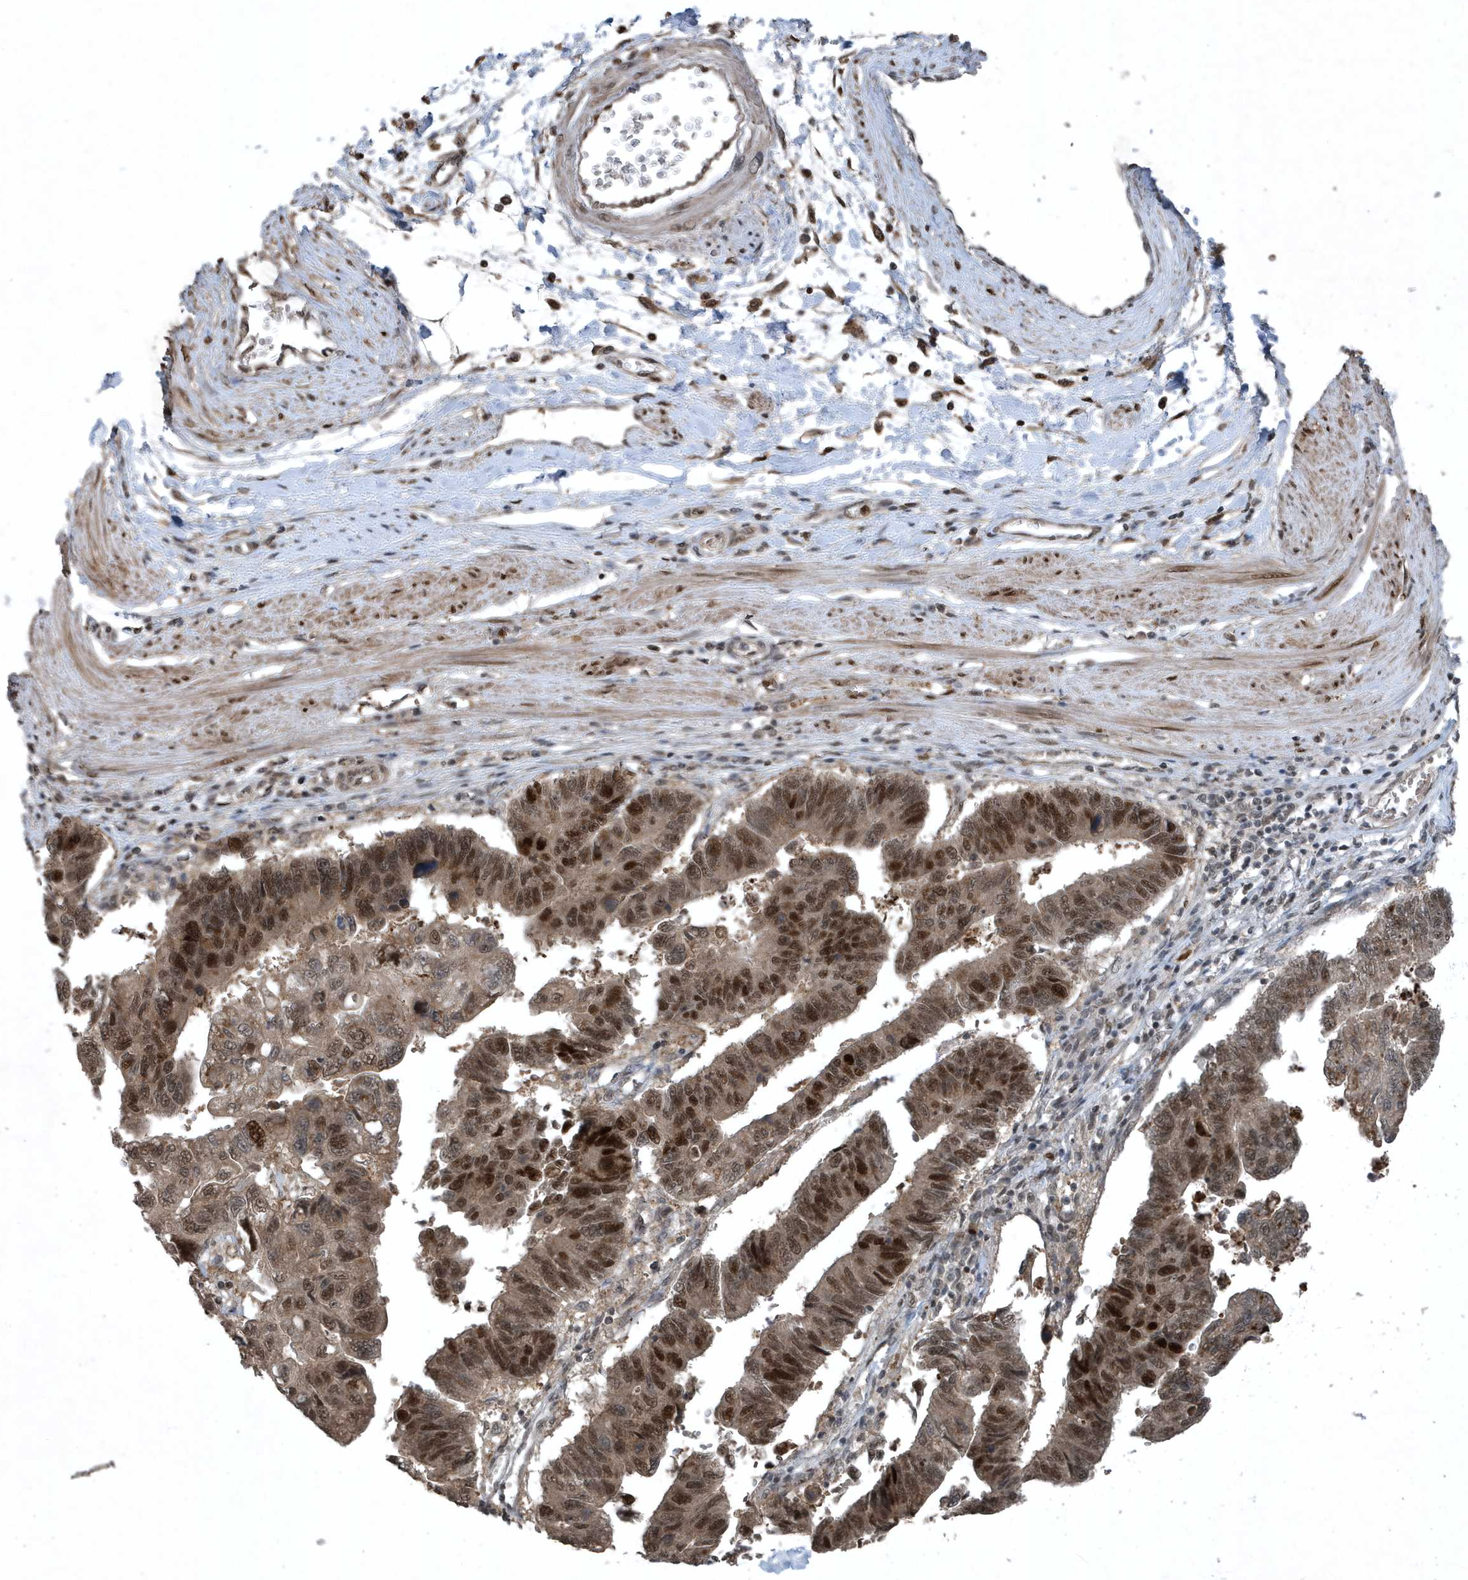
{"staining": {"intensity": "strong", "quantity": "25%-75%", "location": "nuclear"}, "tissue": "stomach cancer", "cell_type": "Tumor cells", "image_type": "cancer", "snomed": [{"axis": "morphology", "description": "Adenocarcinoma, NOS"}, {"axis": "topography", "description": "Stomach"}], "caption": "IHC image of adenocarcinoma (stomach) stained for a protein (brown), which reveals high levels of strong nuclear positivity in about 25%-75% of tumor cells.", "gene": "HSPA1A", "patient": {"sex": "male", "age": 59}}